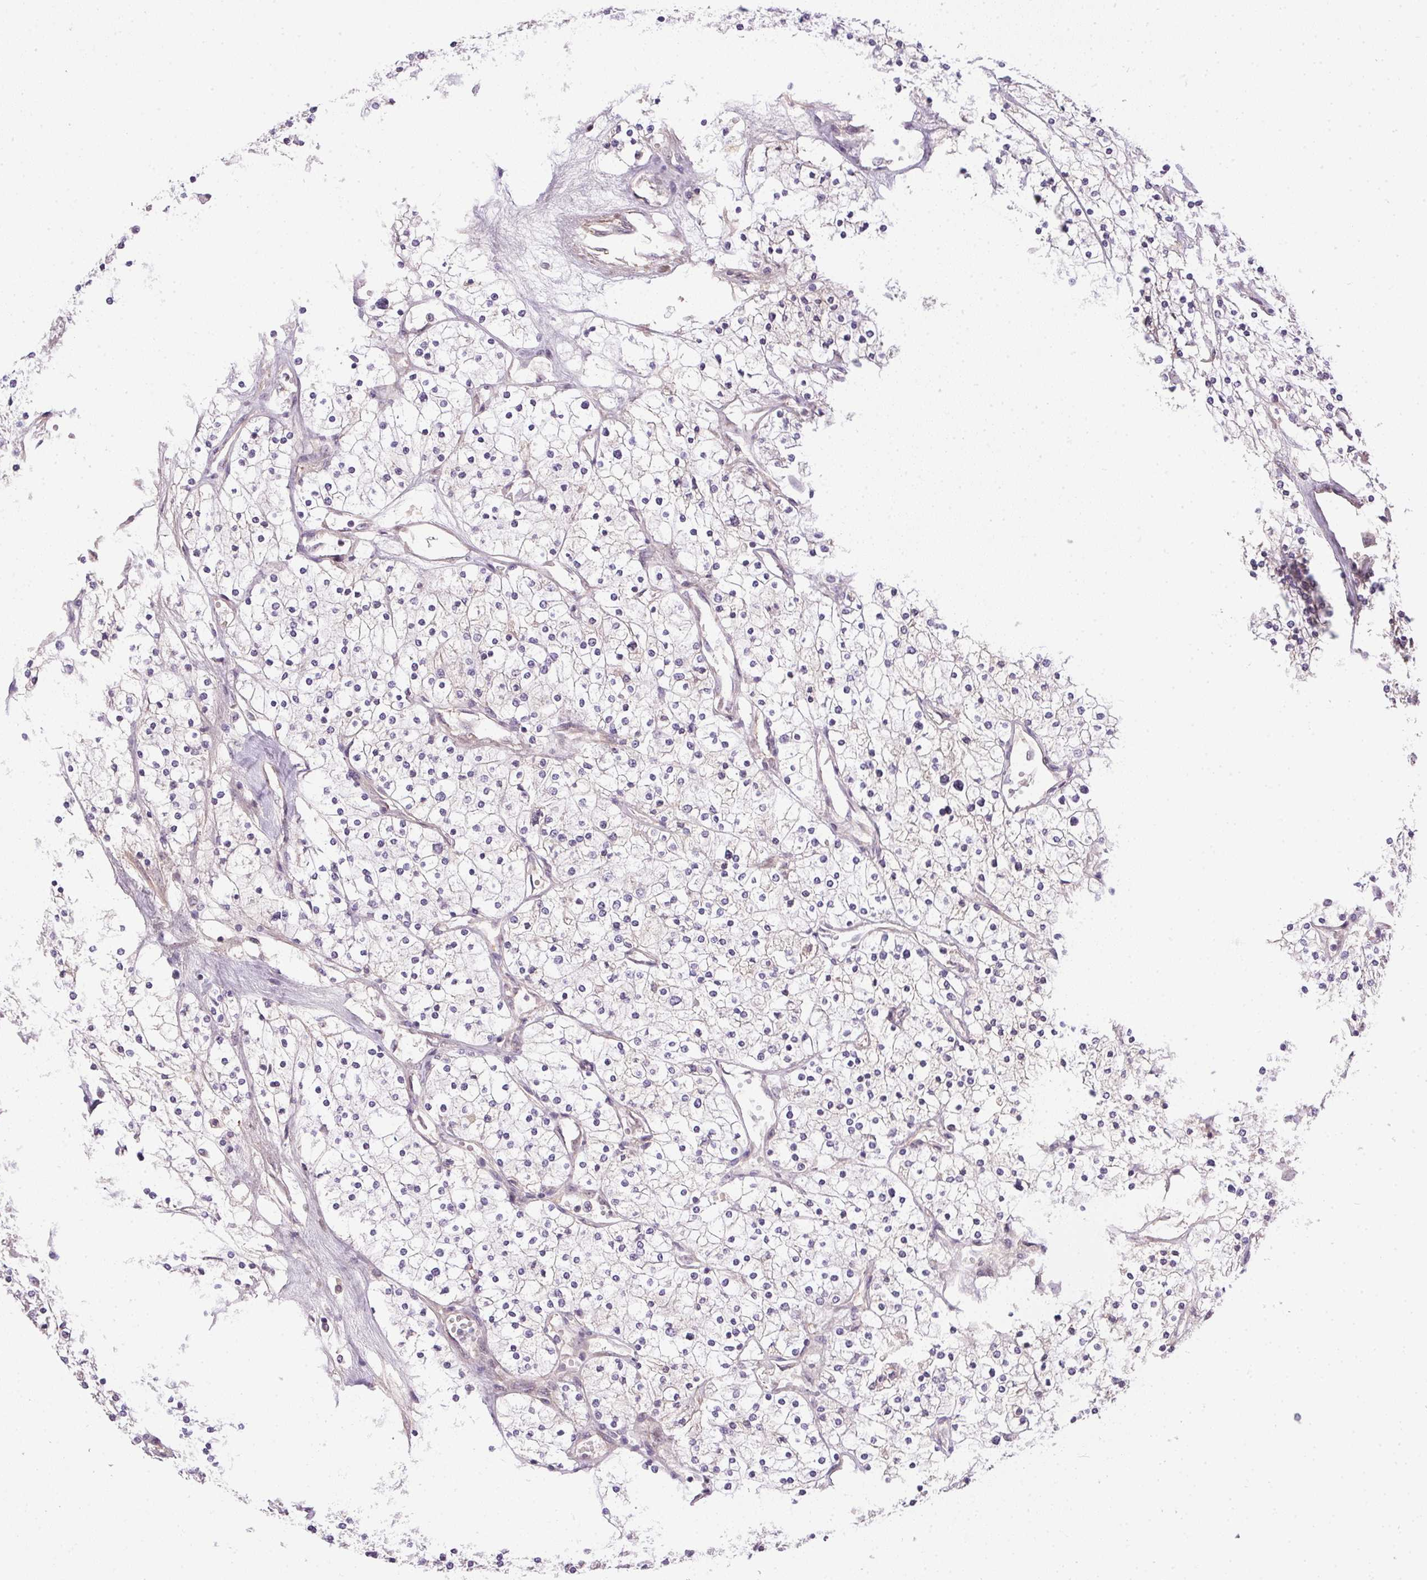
{"staining": {"intensity": "negative", "quantity": "none", "location": "none"}, "tissue": "renal cancer", "cell_type": "Tumor cells", "image_type": "cancer", "snomed": [{"axis": "morphology", "description": "Adenocarcinoma, NOS"}, {"axis": "topography", "description": "Kidney"}], "caption": "Tumor cells are negative for brown protein staining in renal cancer. Nuclei are stained in blue.", "gene": "CFAP92", "patient": {"sex": "male", "age": 80}}